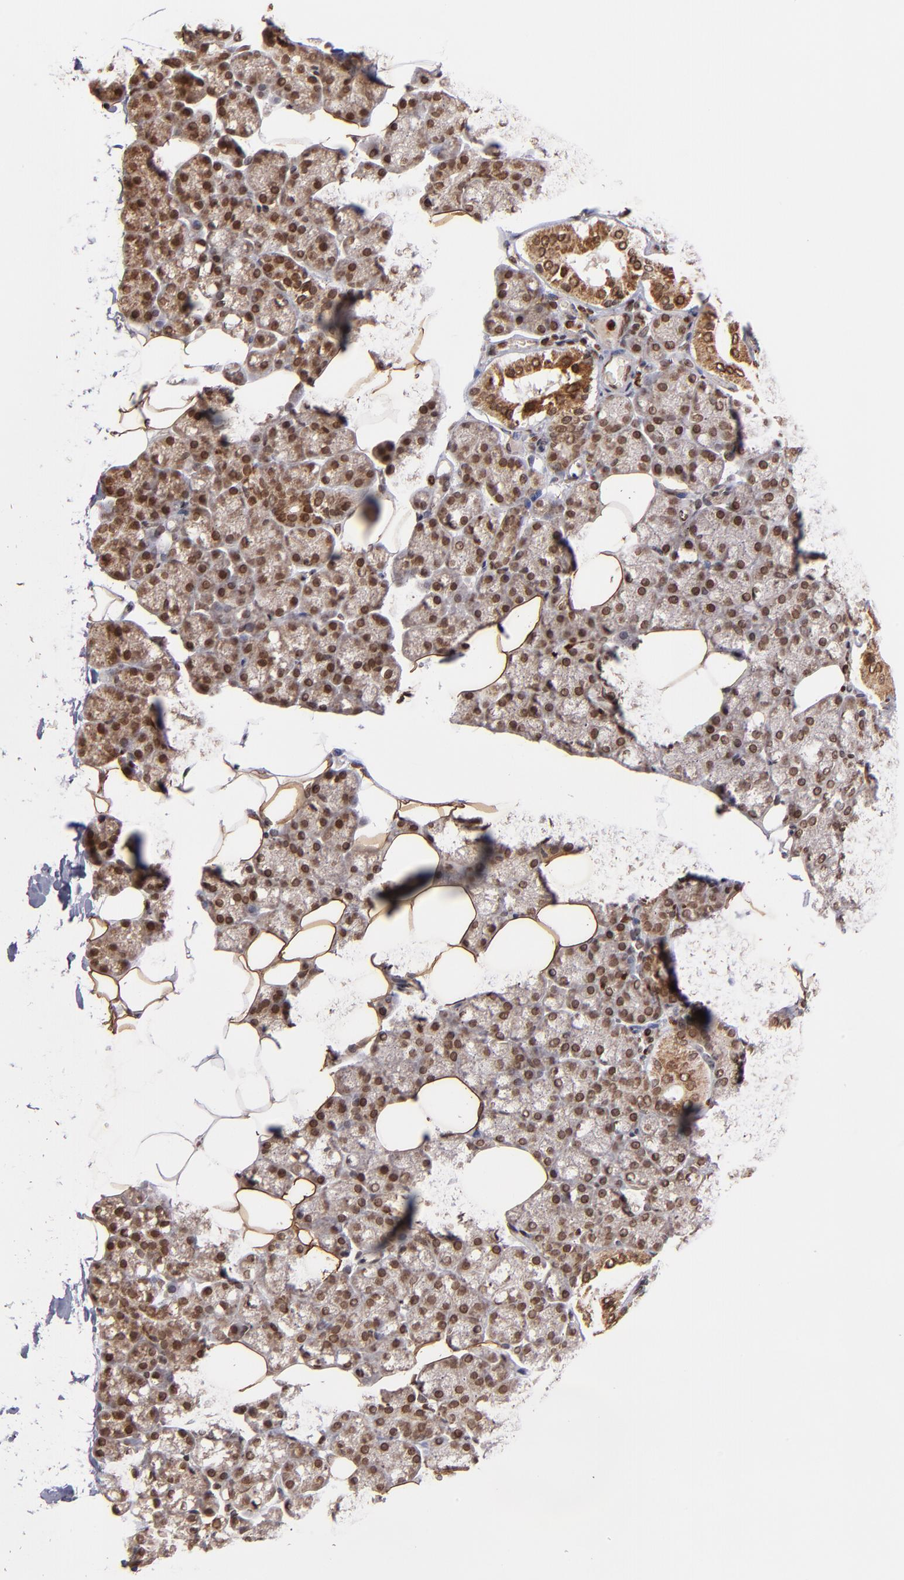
{"staining": {"intensity": "moderate", "quantity": ">75%", "location": "cytoplasmic/membranous,nuclear"}, "tissue": "salivary gland", "cell_type": "Glandular cells", "image_type": "normal", "snomed": [{"axis": "morphology", "description": "Normal tissue, NOS"}, {"axis": "topography", "description": "Lymph node"}, {"axis": "topography", "description": "Salivary gland"}], "caption": "Human salivary gland stained with a brown dye shows moderate cytoplasmic/membranous,nuclear positive staining in approximately >75% of glandular cells.", "gene": "TOP1MT", "patient": {"sex": "male", "age": 8}}